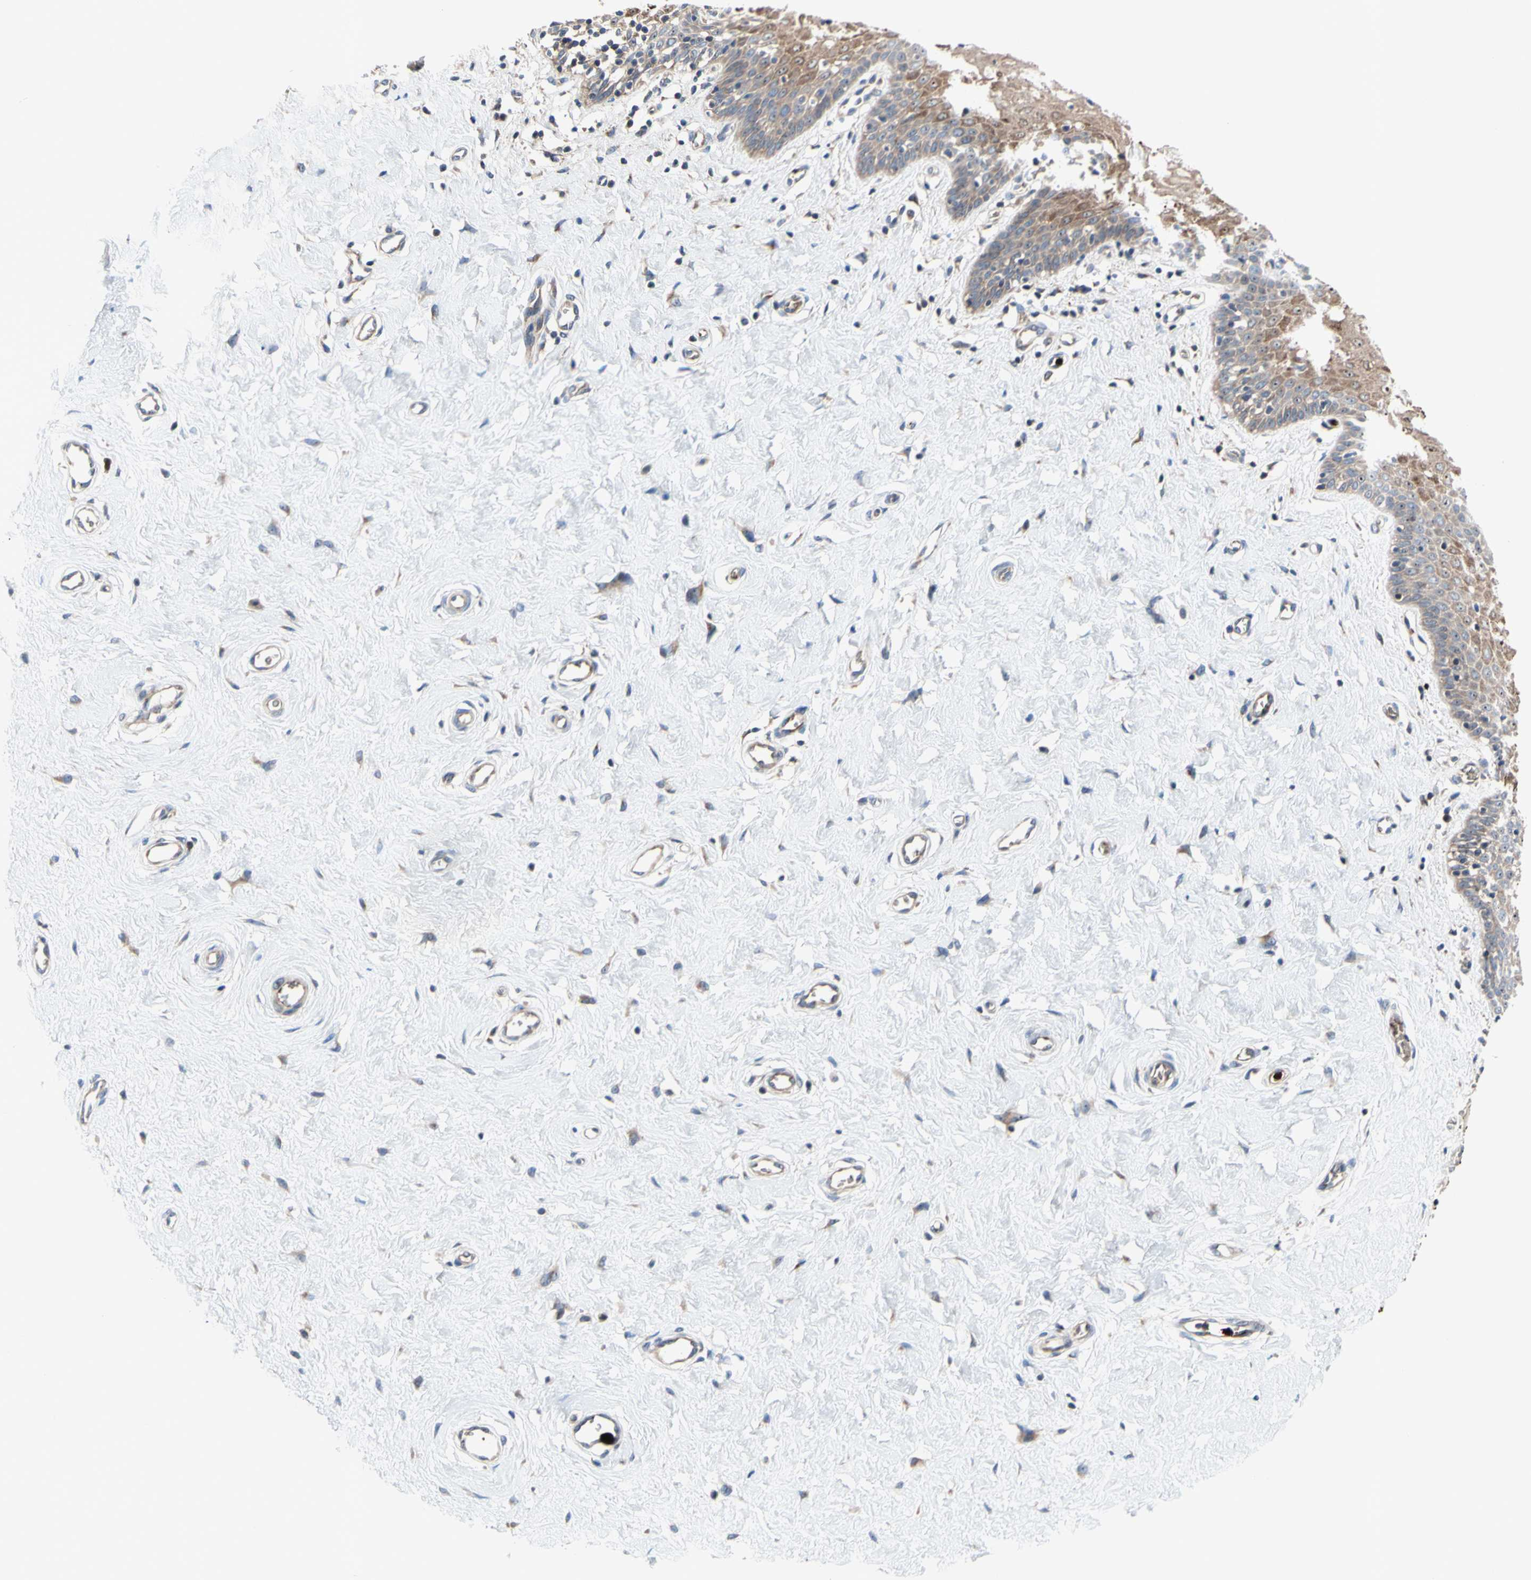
{"staining": {"intensity": "moderate", "quantity": "25%-75%", "location": "cytoplasmic/membranous,nuclear"}, "tissue": "cervix", "cell_type": "Glandular cells", "image_type": "normal", "snomed": [{"axis": "morphology", "description": "Normal tissue, NOS"}, {"axis": "topography", "description": "Cervix"}], "caption": "DAB immunohistochemical staining of unremarkable human cervix reveals moderate cytoplasmic/membranous,nuclear protein staining in about 25%-75% of glandular cells. The staining is performed using DAB (3,3'-diaminobenzidine) brown chromogen to label protein expression. The nuclei are counter-stained blue using hematoxylin.", "gene": "USP9X", "patient": {"sex": "female", "age": 55}}